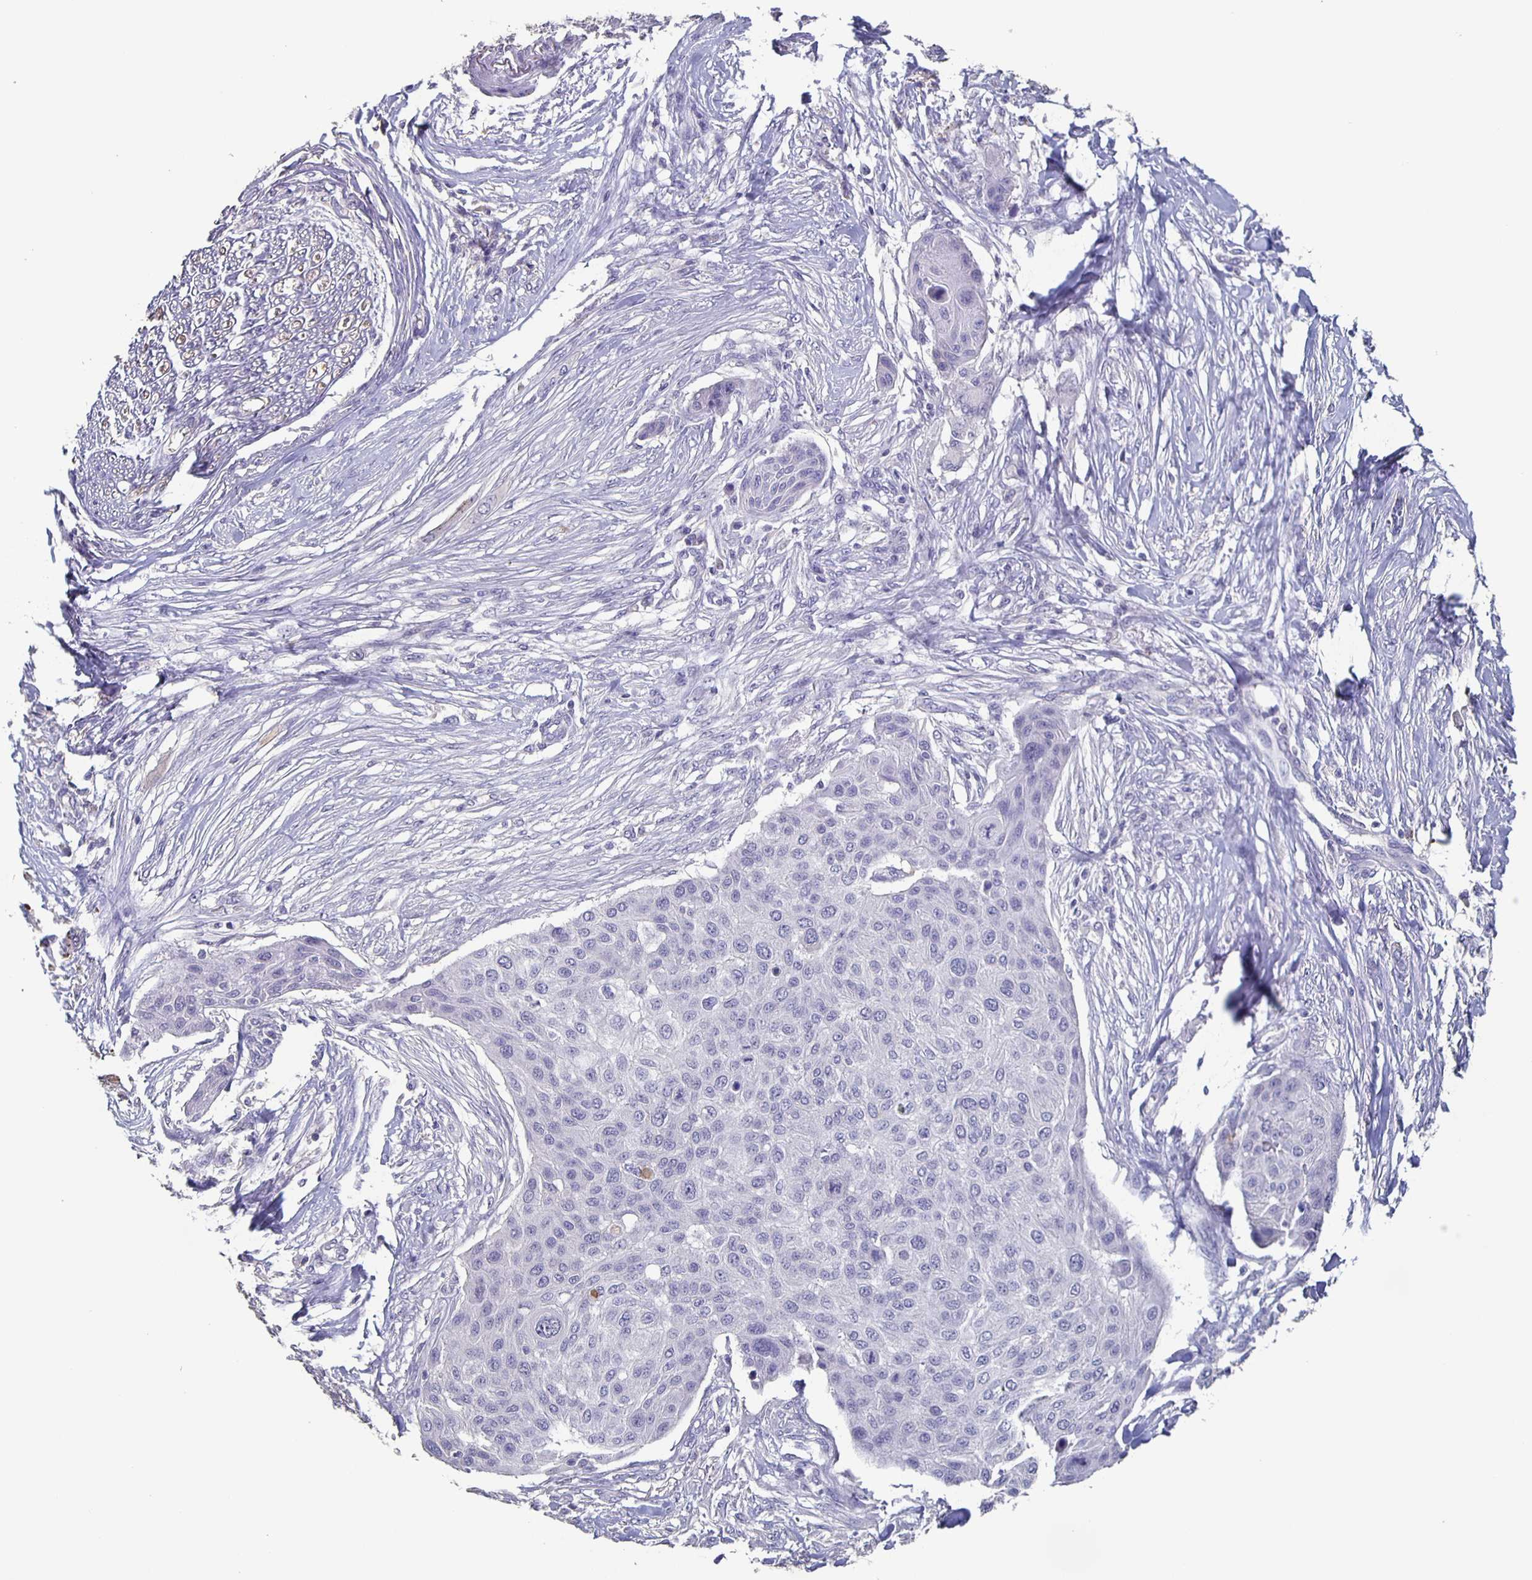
{"staining": {"intensity": "negative", "quantity": "none", "location": "none"}, "tissue": "skin cancer", "cell_type": "Tumor cells", "image_type": "cancer", "snomed": [{"axis": "morphology", "description": "Squamous cell carcinoma, NOS"}, {"axis": "topography", "description": "Skin"}], "caption": "Tumor cells are negative for brown protein staining in skin squamous cell carcinoma.", "gene": "CACNA2D2", "patient": {"sex": "female", "age": 87}}